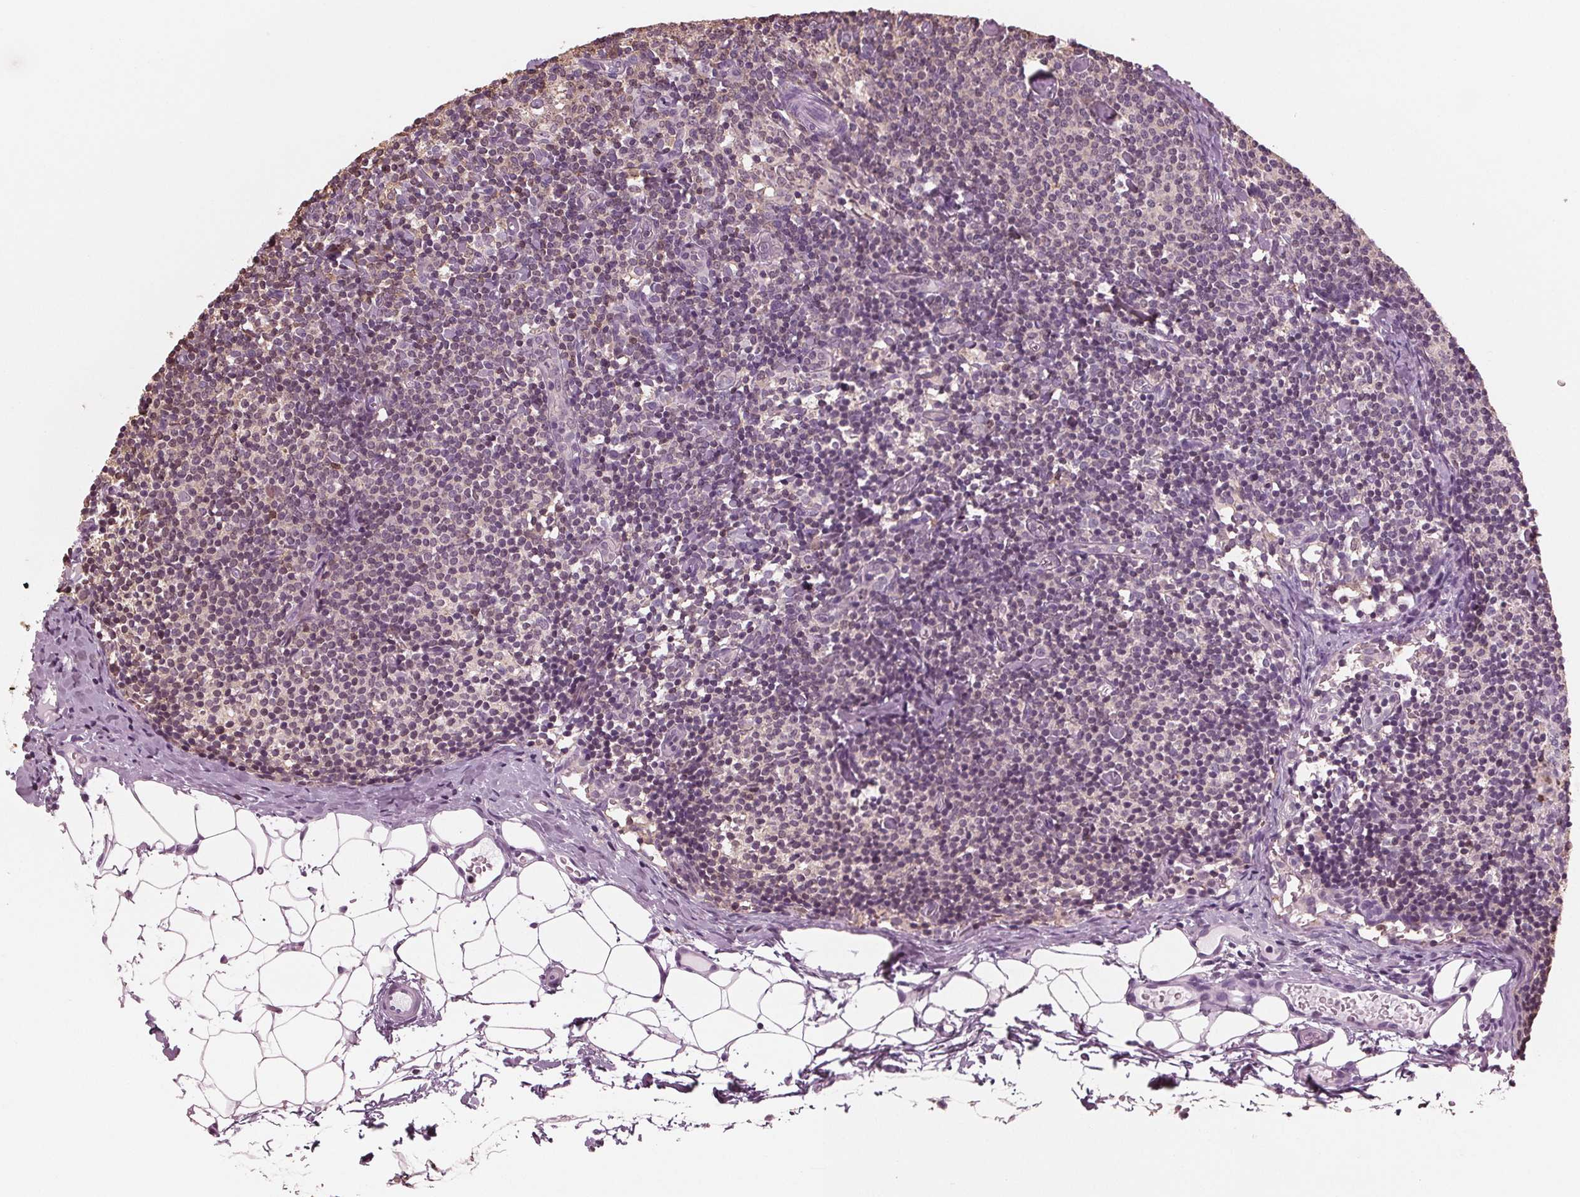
{"staining": {"intensity": "moderate", "quantity": "<25%", "location": "cytoplasmic/membranous,nuclear"}, "tissue": "lymph node", "cell_type": "Germinal center cells", "image_type": "normal", "snomed": [{"axis": "morphology", "description": "Normal tissue, NOS"}, {"axis": "topography", "description": "Lymph node"}], "caption": "The histopathology image shows immunohistochemical staining of normal lymph node. There is moderate cytoplasmic/membranous,nuclear positivity is present in approximately <25% of germinal center cells.", "gene": "BTLA", "patient": {"sex": "female", "age": 41}}